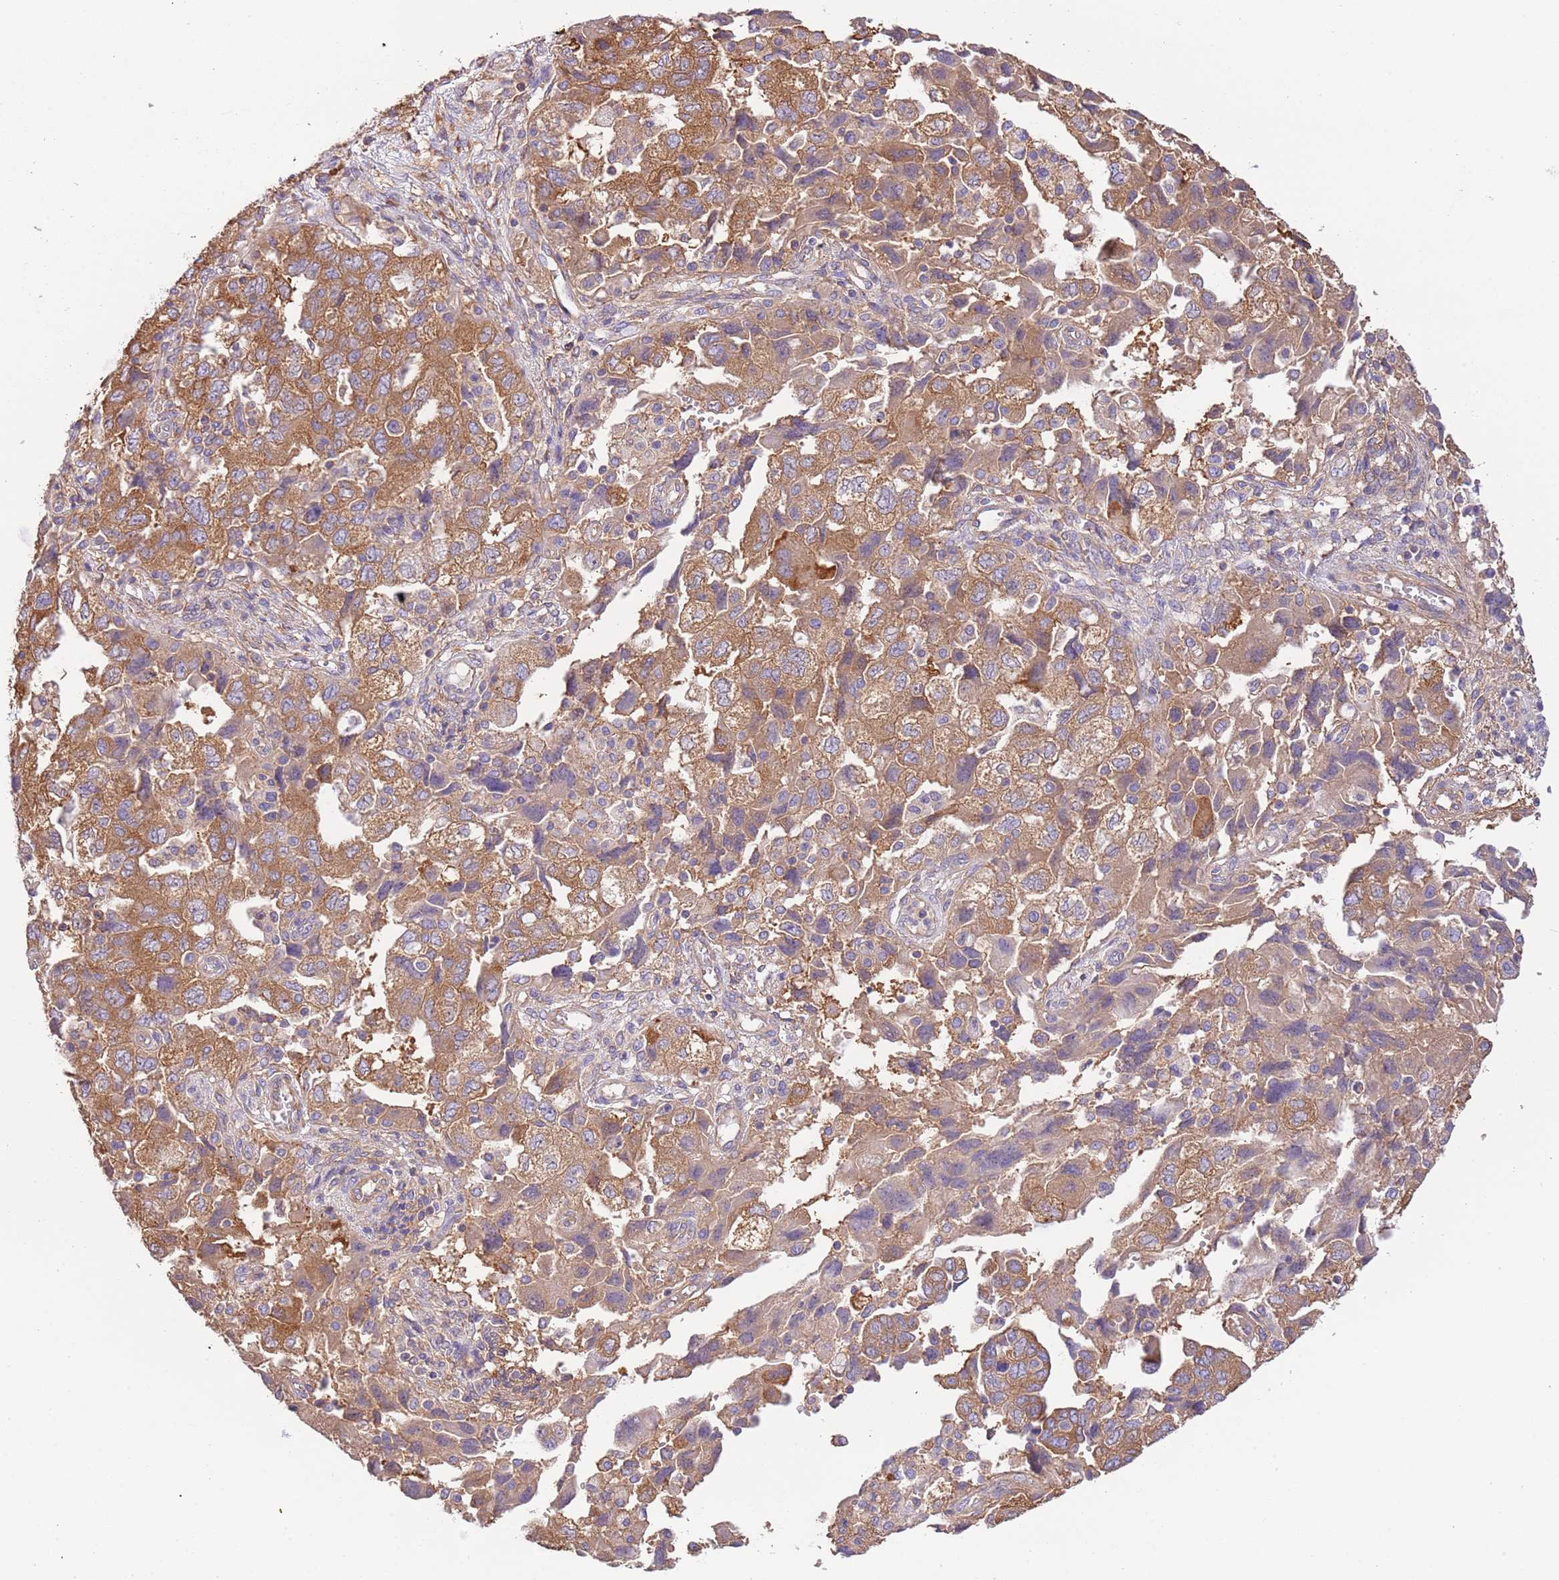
{"staining": {"intensity": "moderate", "quantity": ">75%", "location": "cytoplasmic/membranous"}, "tissue": "ovarian cancer", "cell_type": "Tumor cells", "image_type": "cancer", "snomed": [{"axis": "morphology", "description": "Carcinoma, NOS"}, {"axis": "morphology", "description": "Cystadenocarcinoma, serous, NOS"}, {"axis": "topography", "description": "Ovary"}], "caption": "A high-resolution image shows immunohistochemistry (IHC) staining of ovarian cancer (carcinoma), which displays moderate cytoplasmic/membranous staining in approximately >75% of tumor cells. (brown staining indicates protein expression, while blue staining denotes nuclei).", "gene": "NAALADL1", "patient": {"sex": "female", "age": 69}}